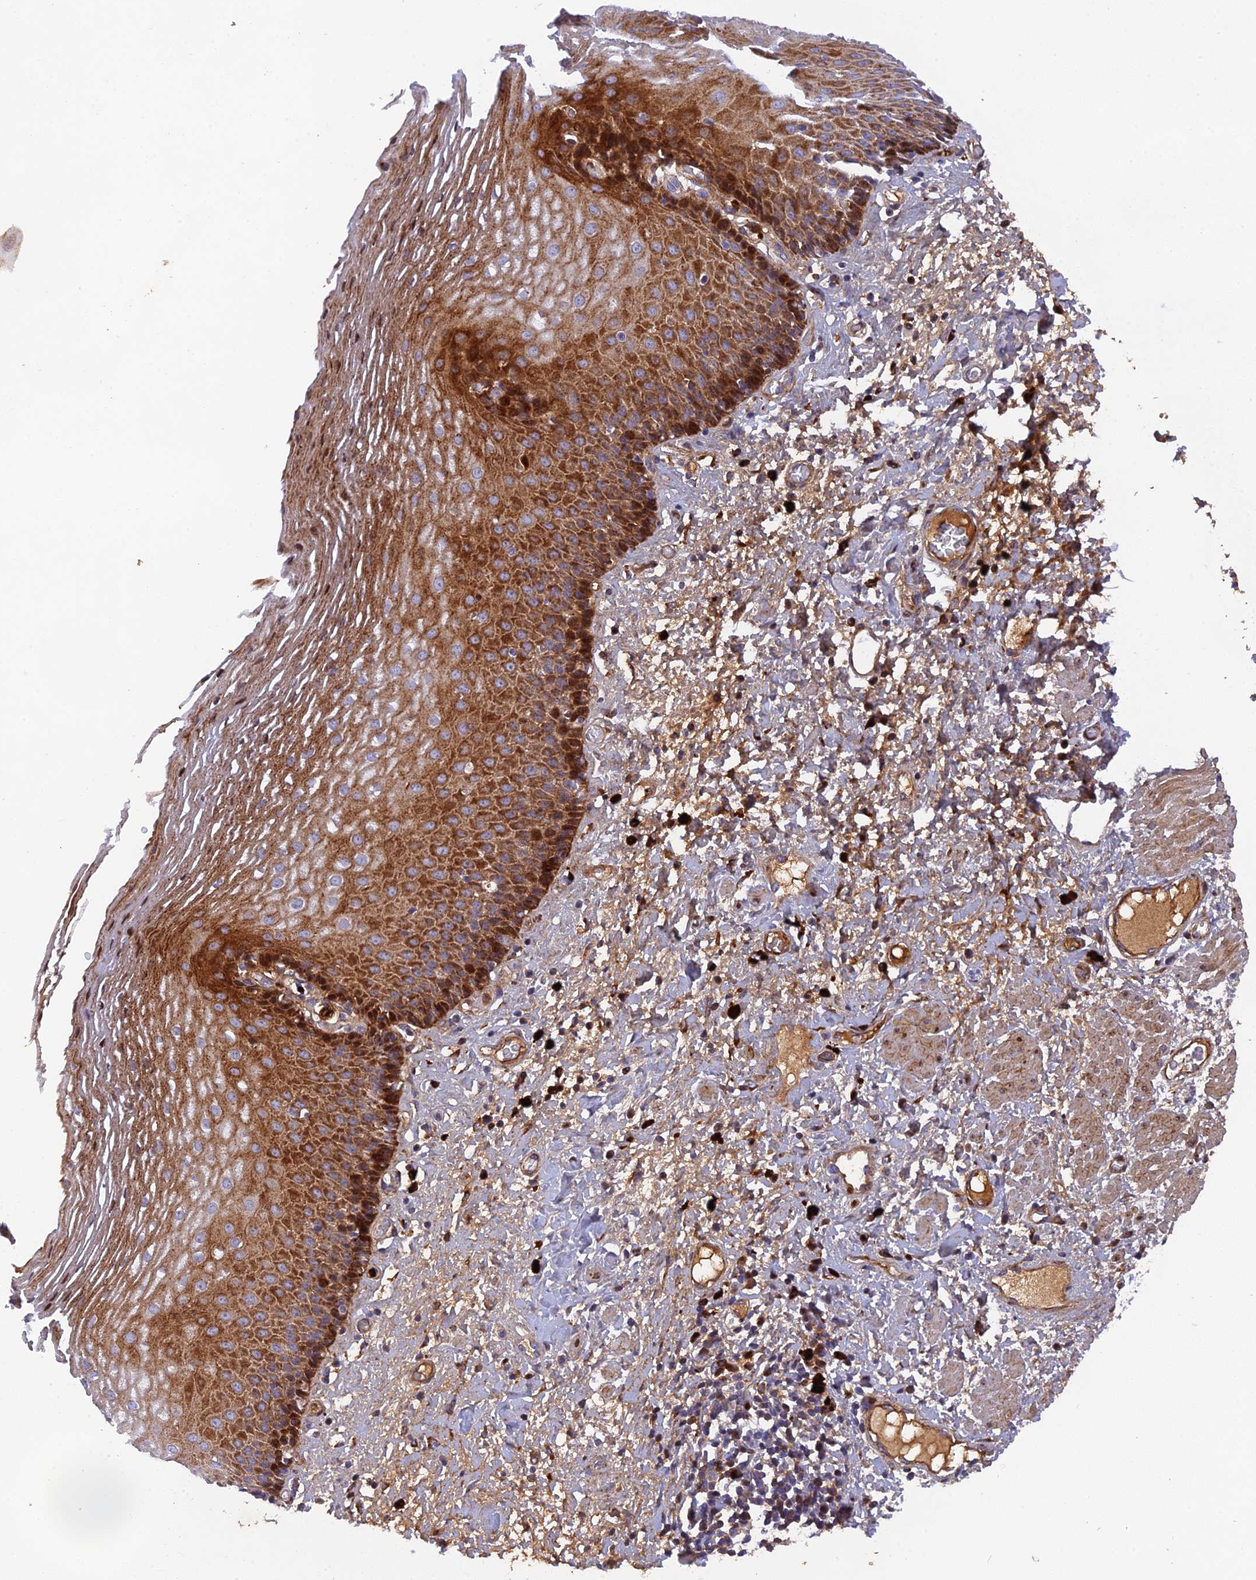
{"staining": {"intensity": "strong", "quantity": "25%-75%", "location": "cytoplasmic/membranous,nuclear"}, "tissue": "esophagus", "cell_type": "Squamous epithelial cells", "image_type": "normal", "snomed": [{"axis": "morphology", "description": "Normal tissue, NOS"}, {"axis": "morphology", "description": "Adenocarcinoma, NOS"}, {"axis": "topography", "description": "Esophagus"}], "caption": "A high amount of strong cytoplasmic/membranous,nuclear expression is present in approximately 25%-75% of squamous epithelial cells in normal esophagus.", "gene": "CPSF4L", "patient": {"sex": "male", "age": 62}}